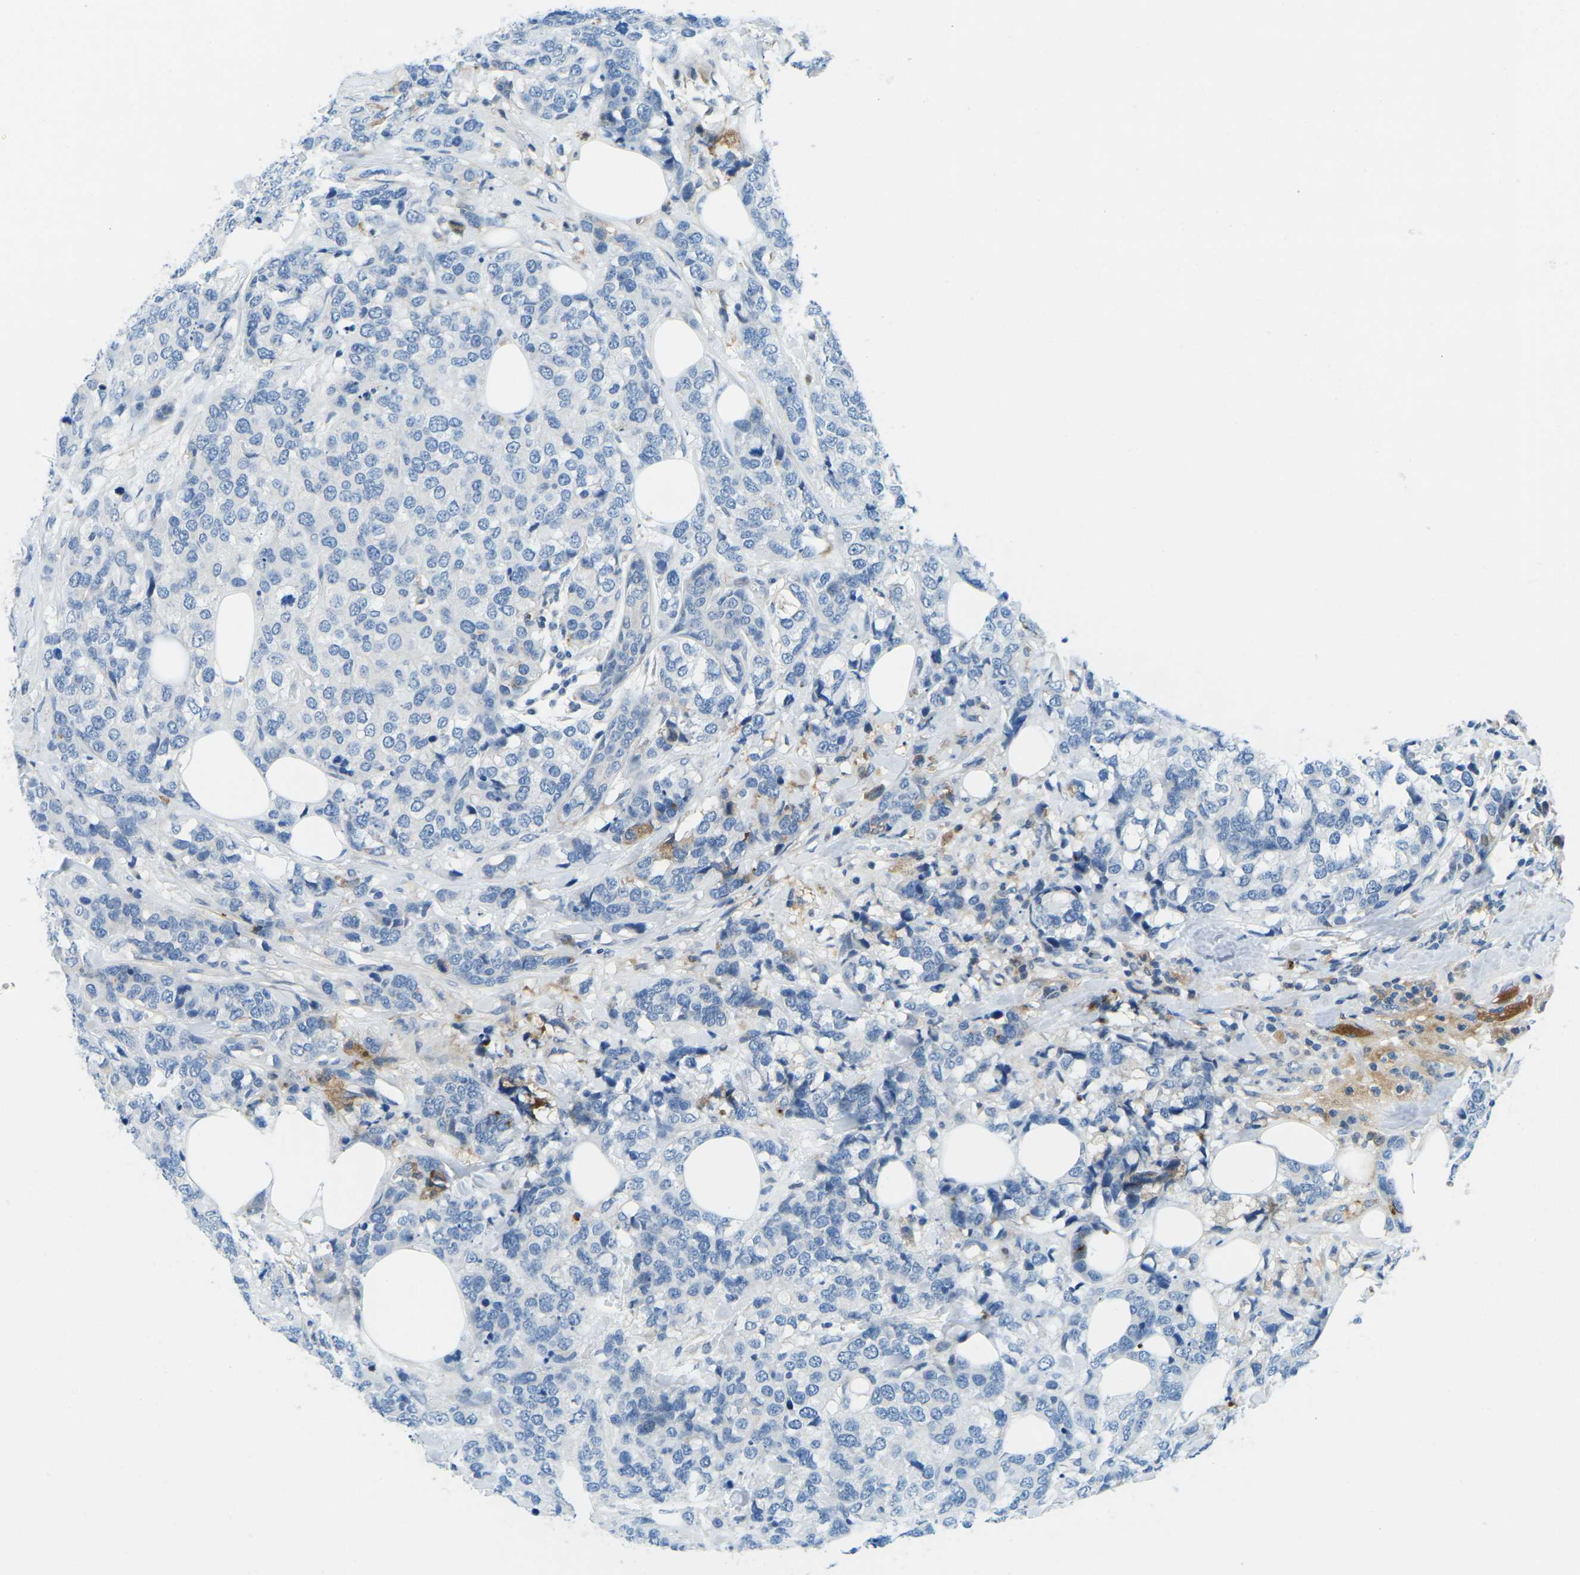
{"staining": {"intensity": "weak", "quantity": "<25%", "location": "cytoplasmic/membranous"}, "tissue": "breast cancer", "cell_type": "Tumor cells", "image_type": "cancer", "snomed": [{"axis": "morphology", "description": "Lobular carcinoma"}, {"axis": "topography", "description": "Breast"}], "caption": "Immunohistochemistry photomicrograph of human breast cancer (lobular carcinoma) stained for a protein (brown), which shows no positivity in tumor cells.", "gene": "CFB", "patient": {"sex": "female", "age": 59}}